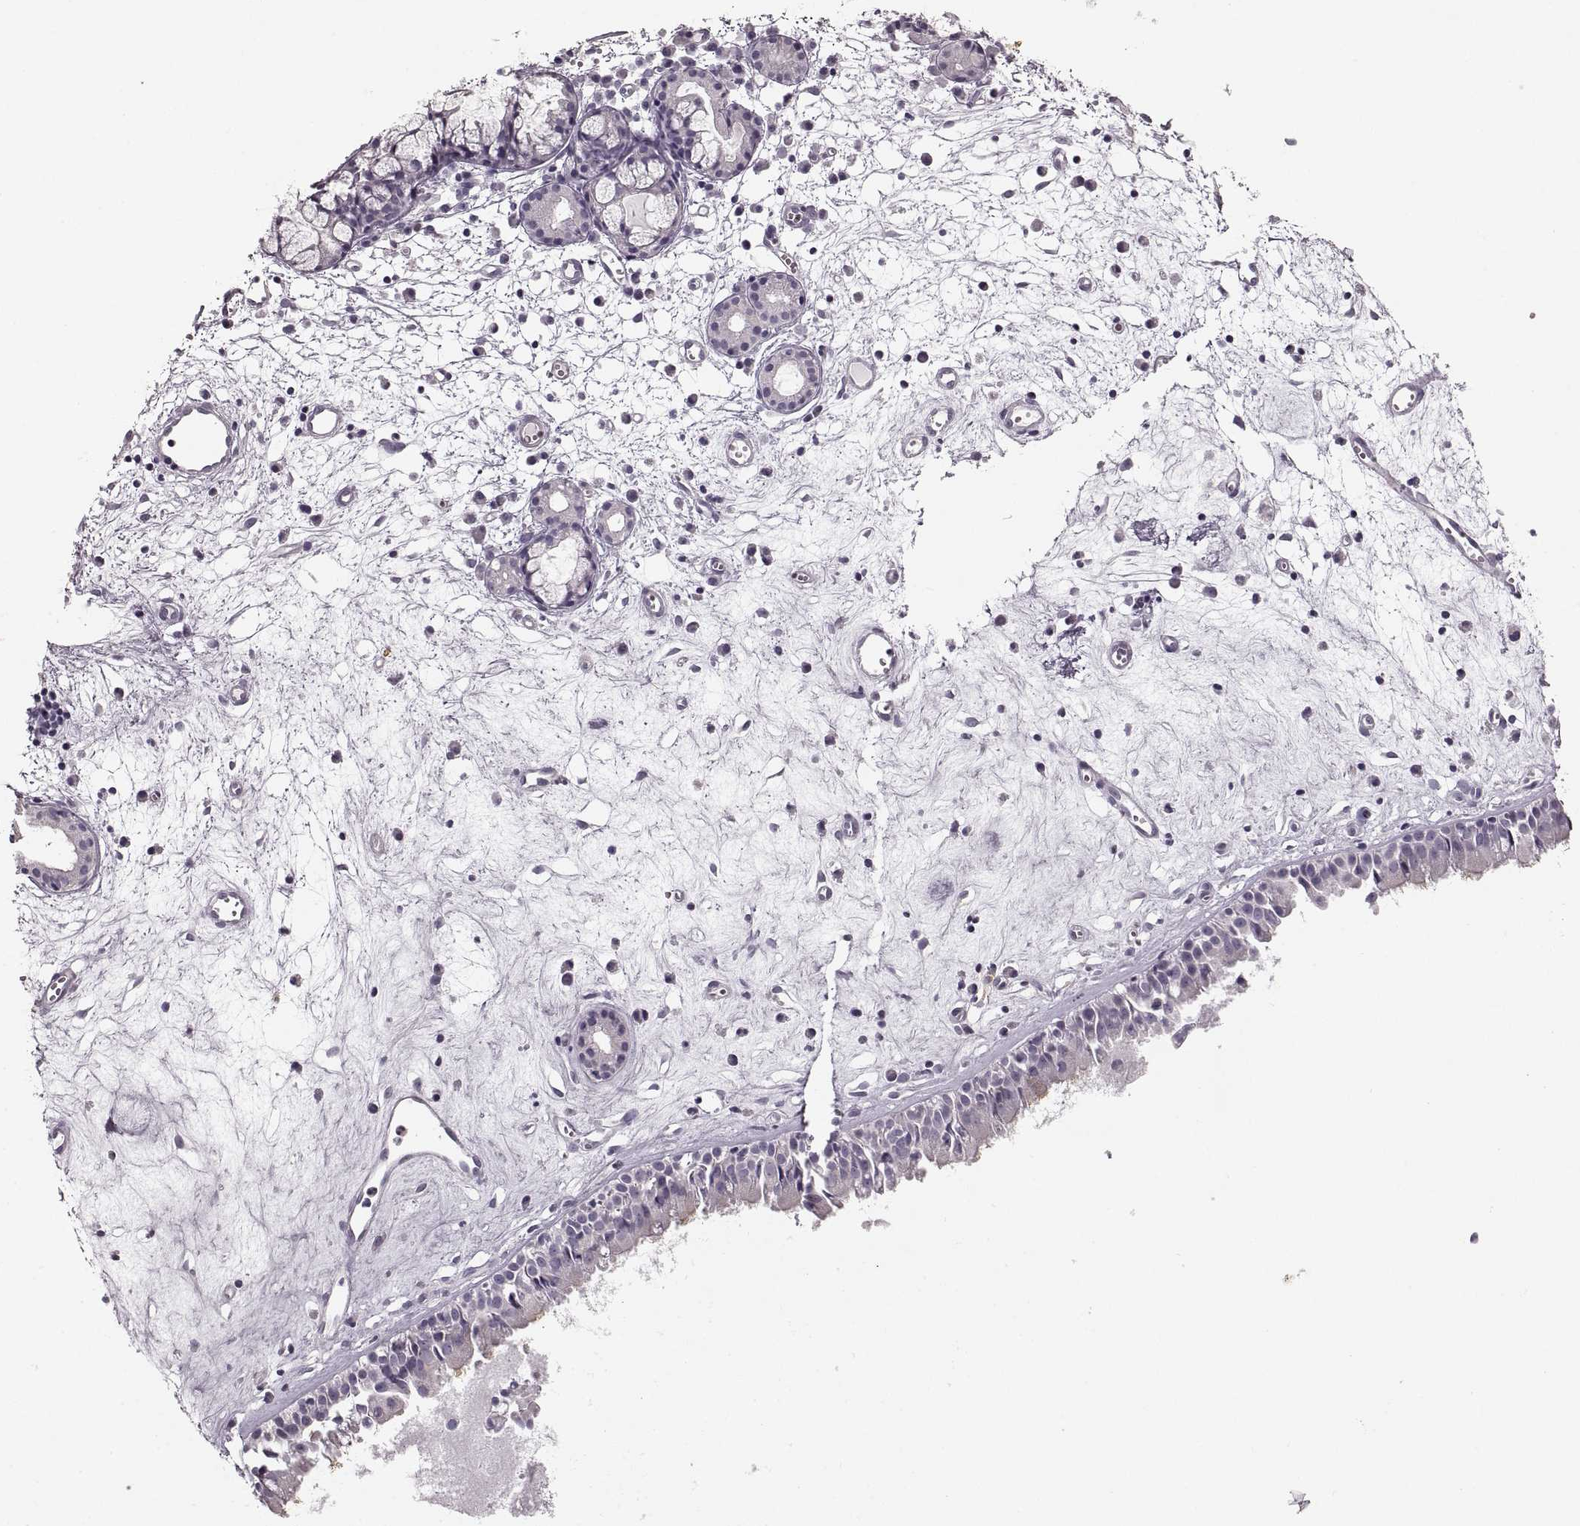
{"staining": {"intensity": "moderate", "quantity": "<25%", "location": "cytoplasmic/membranous"}, "tissue": "nasopharynx", "cell_type": "Respiratory epithelial cells", "image_type": "normal", "snomed": [{"axis": "morphology", "description": "Normal tissue, NOS"}, {"axis": "topography", "description": "Nasopharynx"}], "caption": "Moderate cytoplasmic/membranous positivity is seen in about <25% of respiratory epithelial cells in normal nasopharynx.", "gene": "CNTN1", "patient": {"sex": "male", "age": 61}}